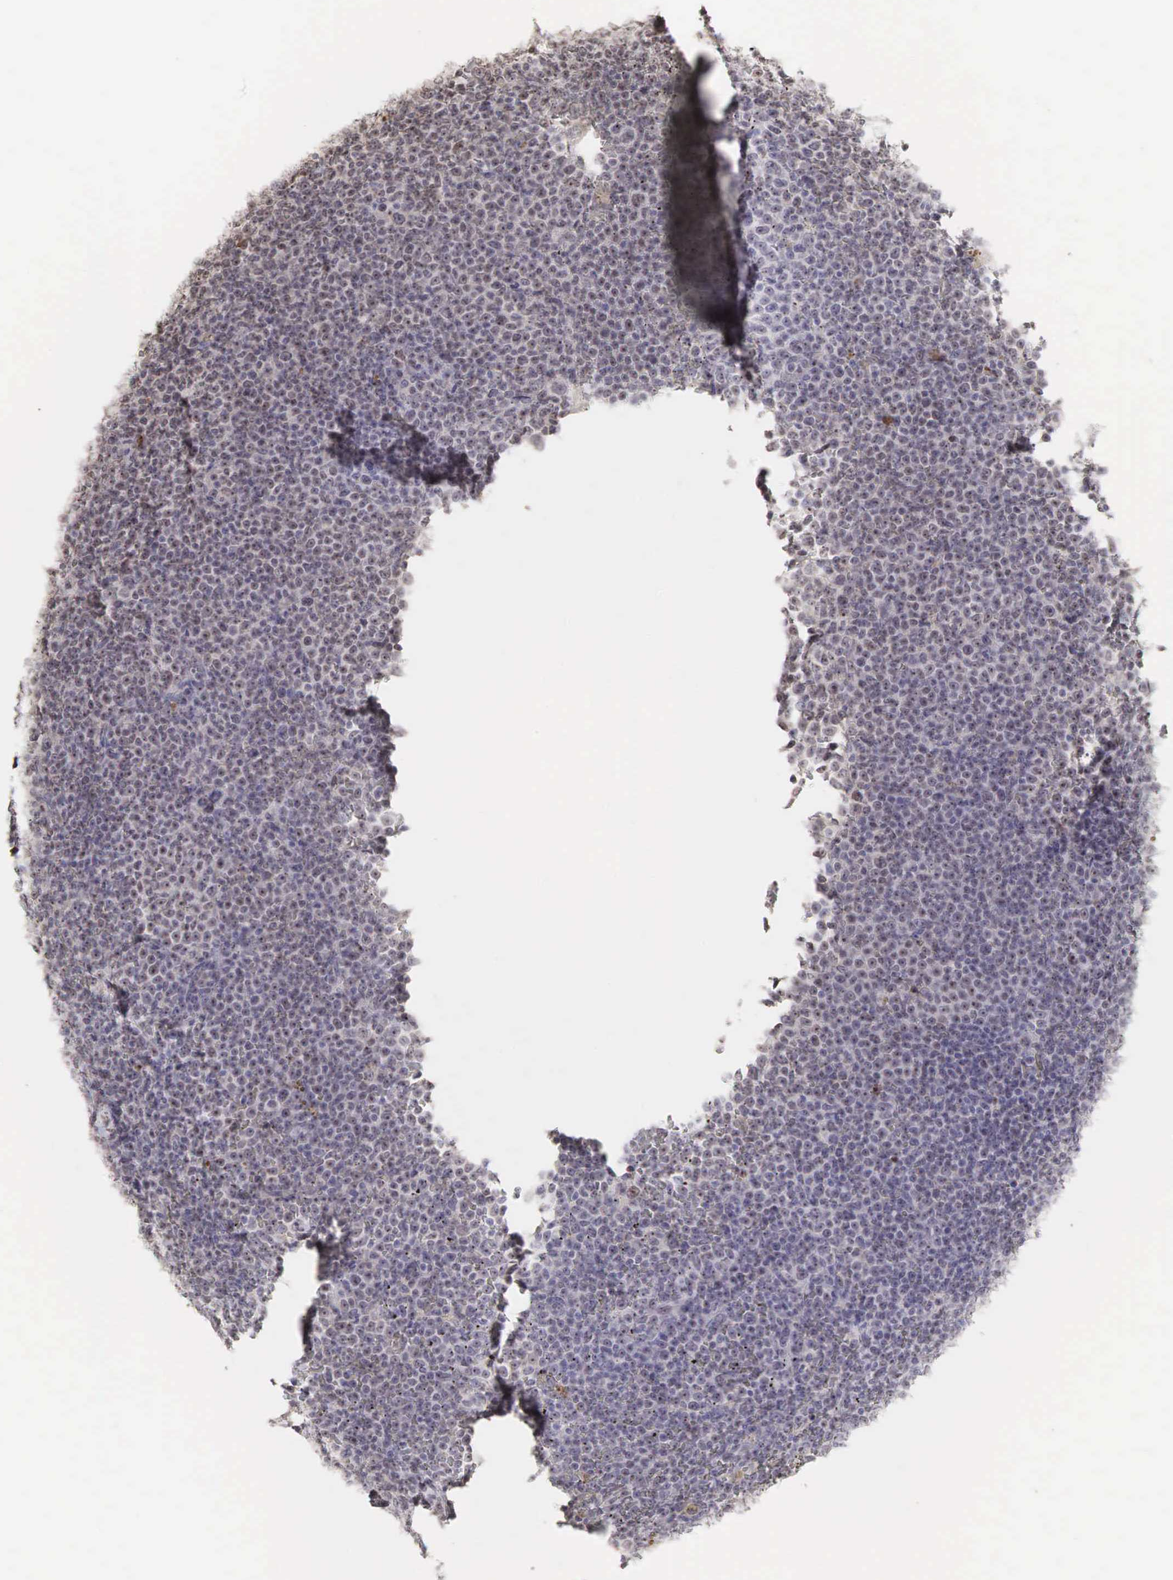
{"staining": {"intensity": "weak", "quantity": "25%-75%", "location": "cytoplasmic/membranous,nuclear"}, "tissue": "lymphoma", "cell_type": "Tumor cells", "image_type": "cancer", "snomed": [{"axis": "morphology", "description": "Malignant lymphoma, non-Hodgkin's type, Low grade"}, {"axis": "topography", "description": "Lymph node"}], "caption": "Weak cytoplasmic/membranous and nuclear protein positivity is seen in about 25%-75% of tumor cells in lymphoma. (DAB IHC with brightfield microscopy, high magnification).", "gene": "DKC1", "patient": {"sex": "male", "age": 50}}